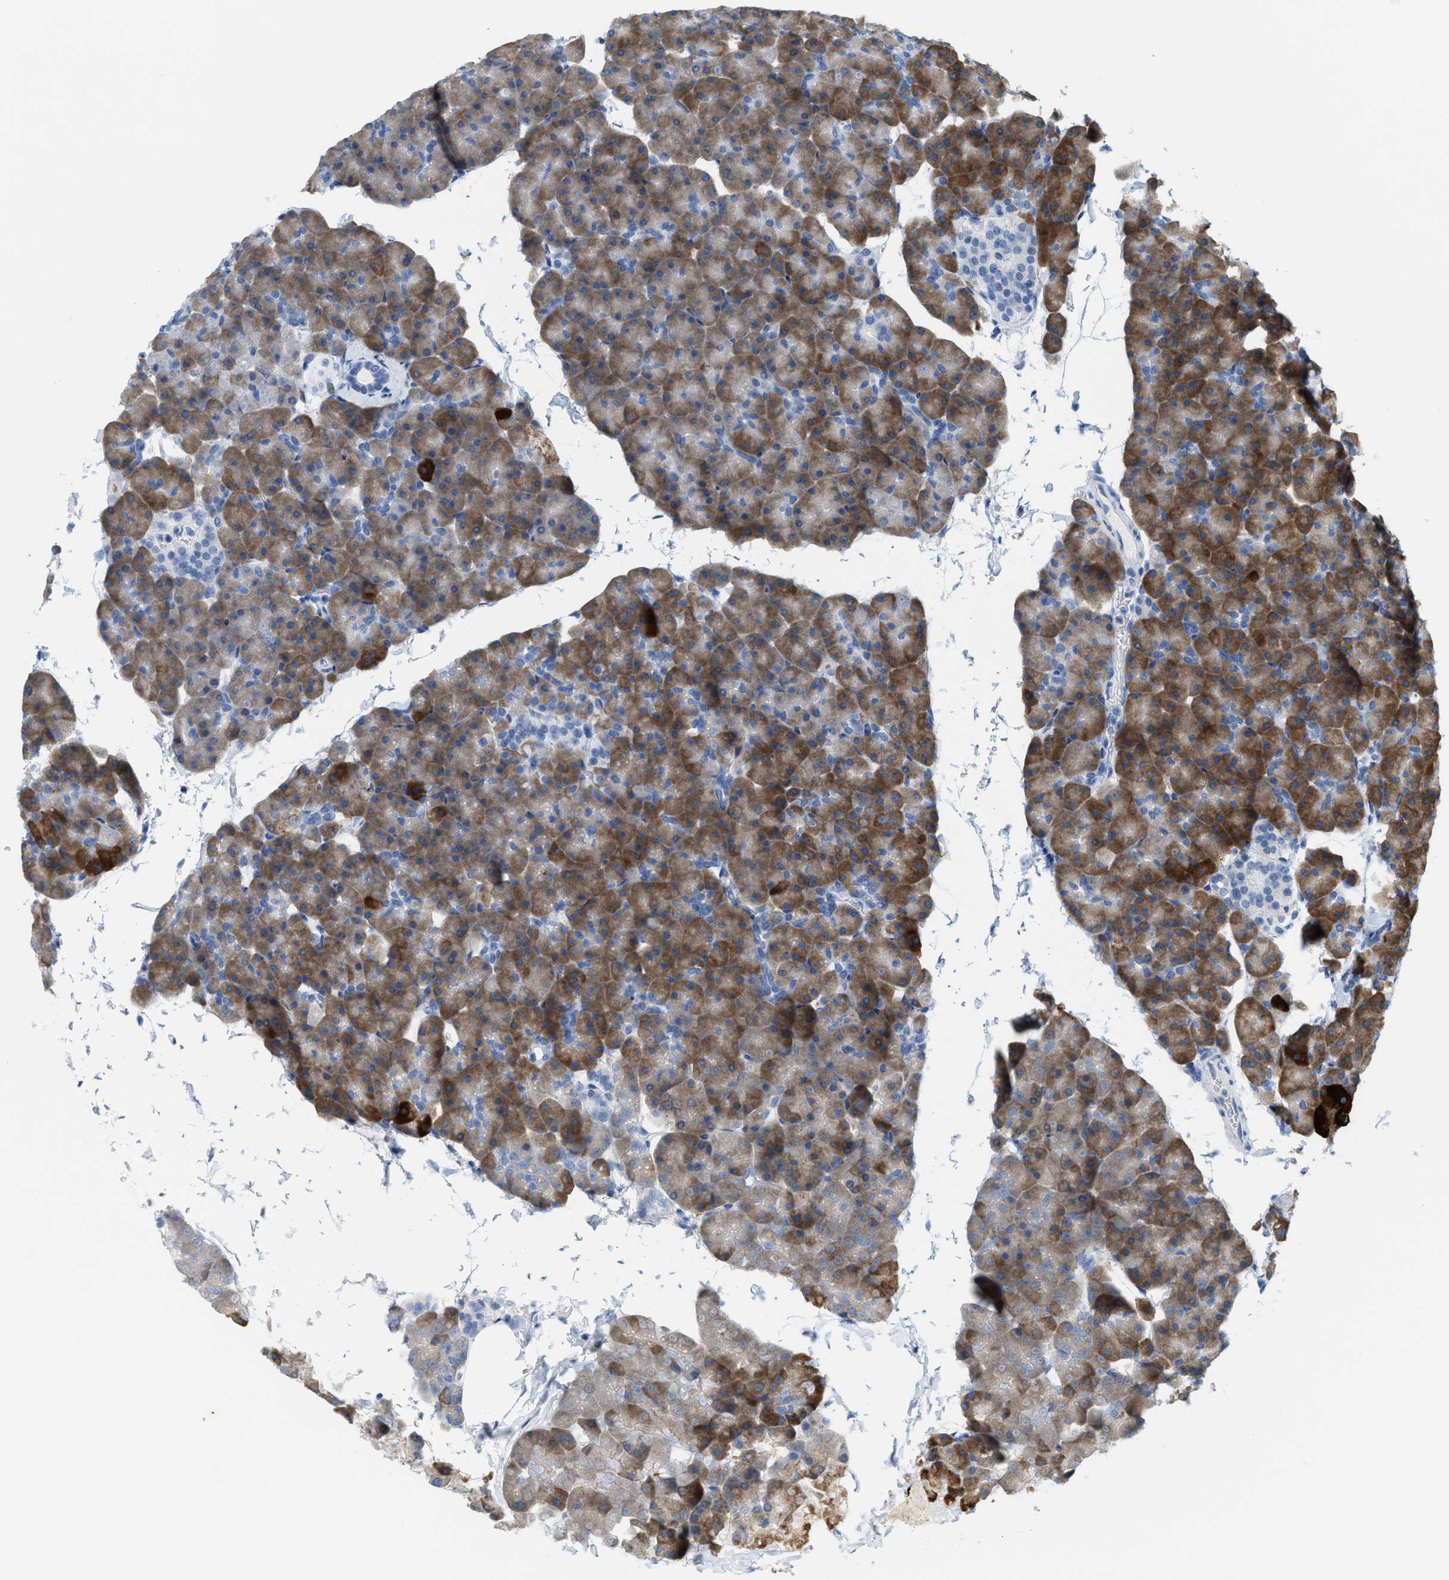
{"staining": {"intensity": "strong", "quantity": "25%-75%", "location": "cytoplasmic/membranous"}, "tissue": "pancreas", "cell_type": "Exocrine glandular cells", "image_type": "normal", "snomed": [{"axis": "morphology", "description": "Normal tissue, NOS"}, {"axis": "topography", "description": "Pancreas"}], "caption": "Pancreas stained with a brown dye displays strong cytoplasmic/membranous positive staining in about 25%-75% of exocrine glandular cells.", "gene": "KIFC3", "patient": {"sex": "male", "age": 35}}